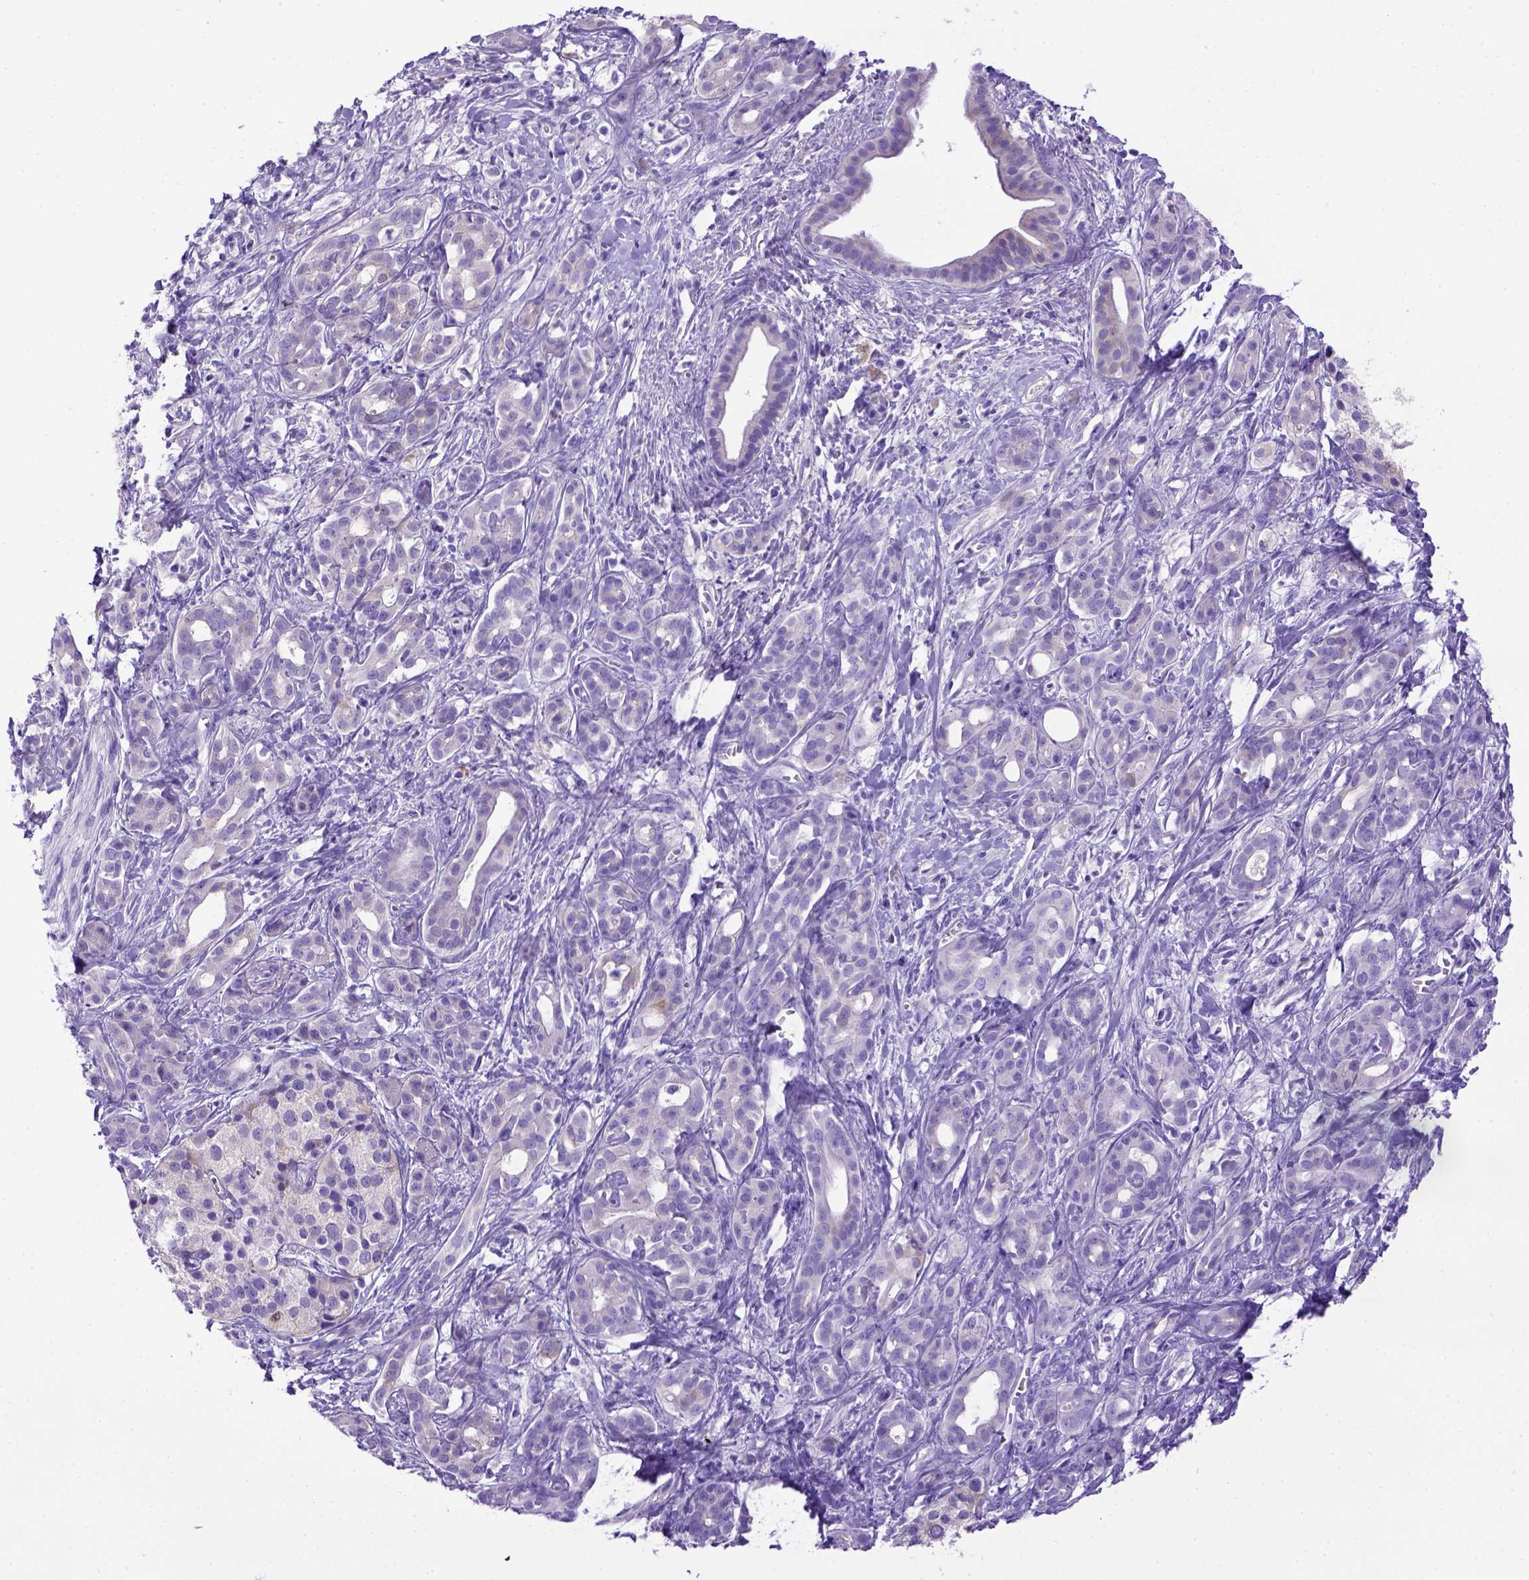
{"staining": {"intensity": "negative", "quantity": "none", "location": "none"}, "tissue": "pancreatic cancer", "cell_type": "Tumor cells", "image_type": "cancer", "snomed": [{"axis": "morphology", "description": "Adenocarcinoma, NOS"}, {"axis": "topography", "description": "Pancreas"}], "caption": "Protein analysis of adenocarcinoma (pancreatic) demonstrates no significant positivity in tumor cells.", "gene": "PTGES", "patient": {"sex": "male", "age": 61}}